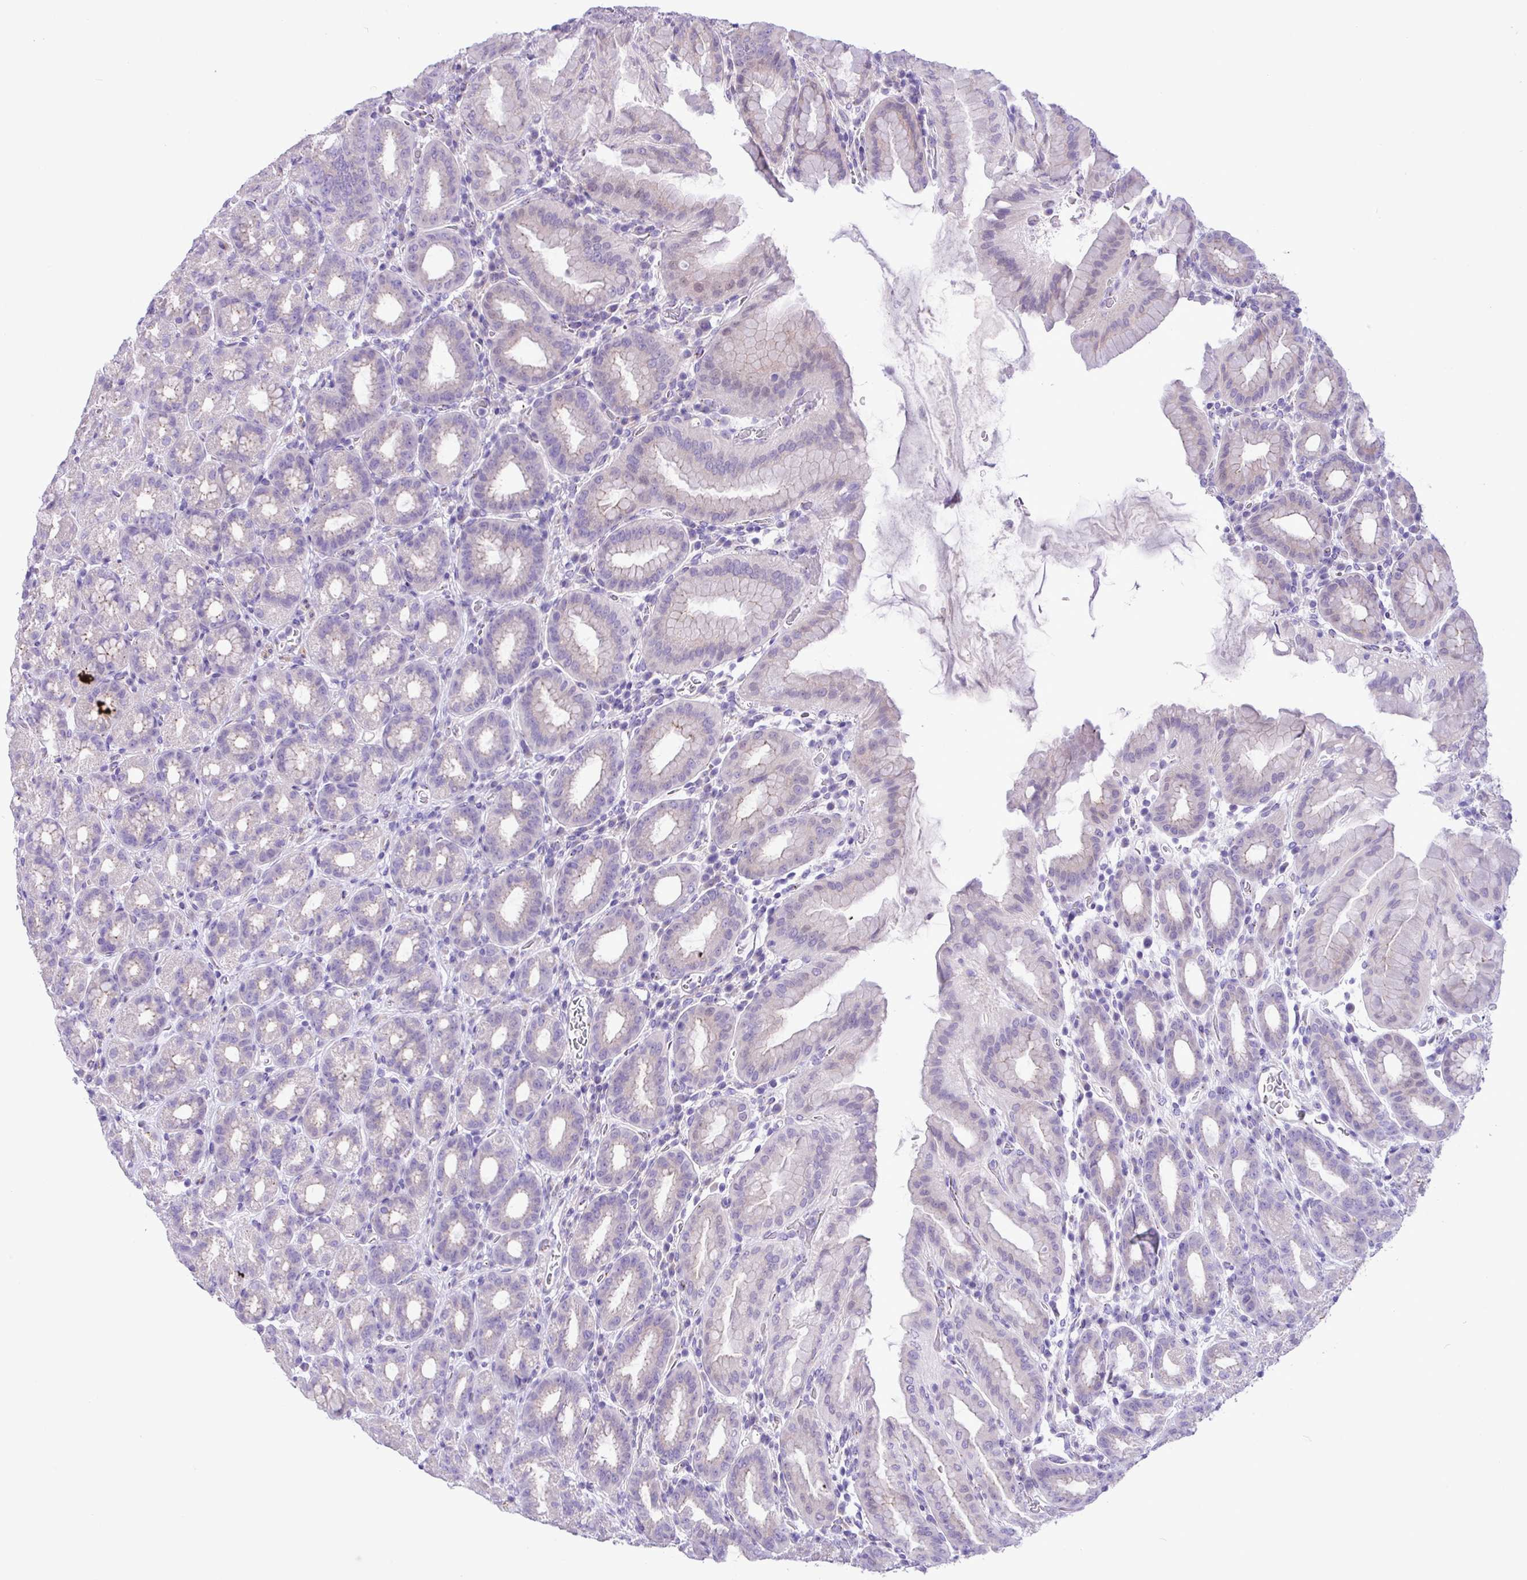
{"staining": {"intensity": "negative", "quantity": "none", "location": "none"}, "tissue": "stomach", "cell_type": "Glandular cells", "image_type": "normal", "snomed": [{"axis": "morphology", "description": "Normal tissue, NOS"}, {"axis": "topography", "description": "Stomach, upper"}, {"axis": "topography", "description": "Stomach"}], "caption": "Immunohistochemistry (IHC) micrograph of normal stomach: stomach stained with DAB (3,3'-diaminobenzidine) demonstrates no significant protein expression in glandular cells. The staining is performed using DAB (3,3'-diaminobenzidine) brown chromogen with nuclei counter-stained in using hematoxylin.", "gene": "SPINK8", "patient": {"sex": "male", "age": 68}}